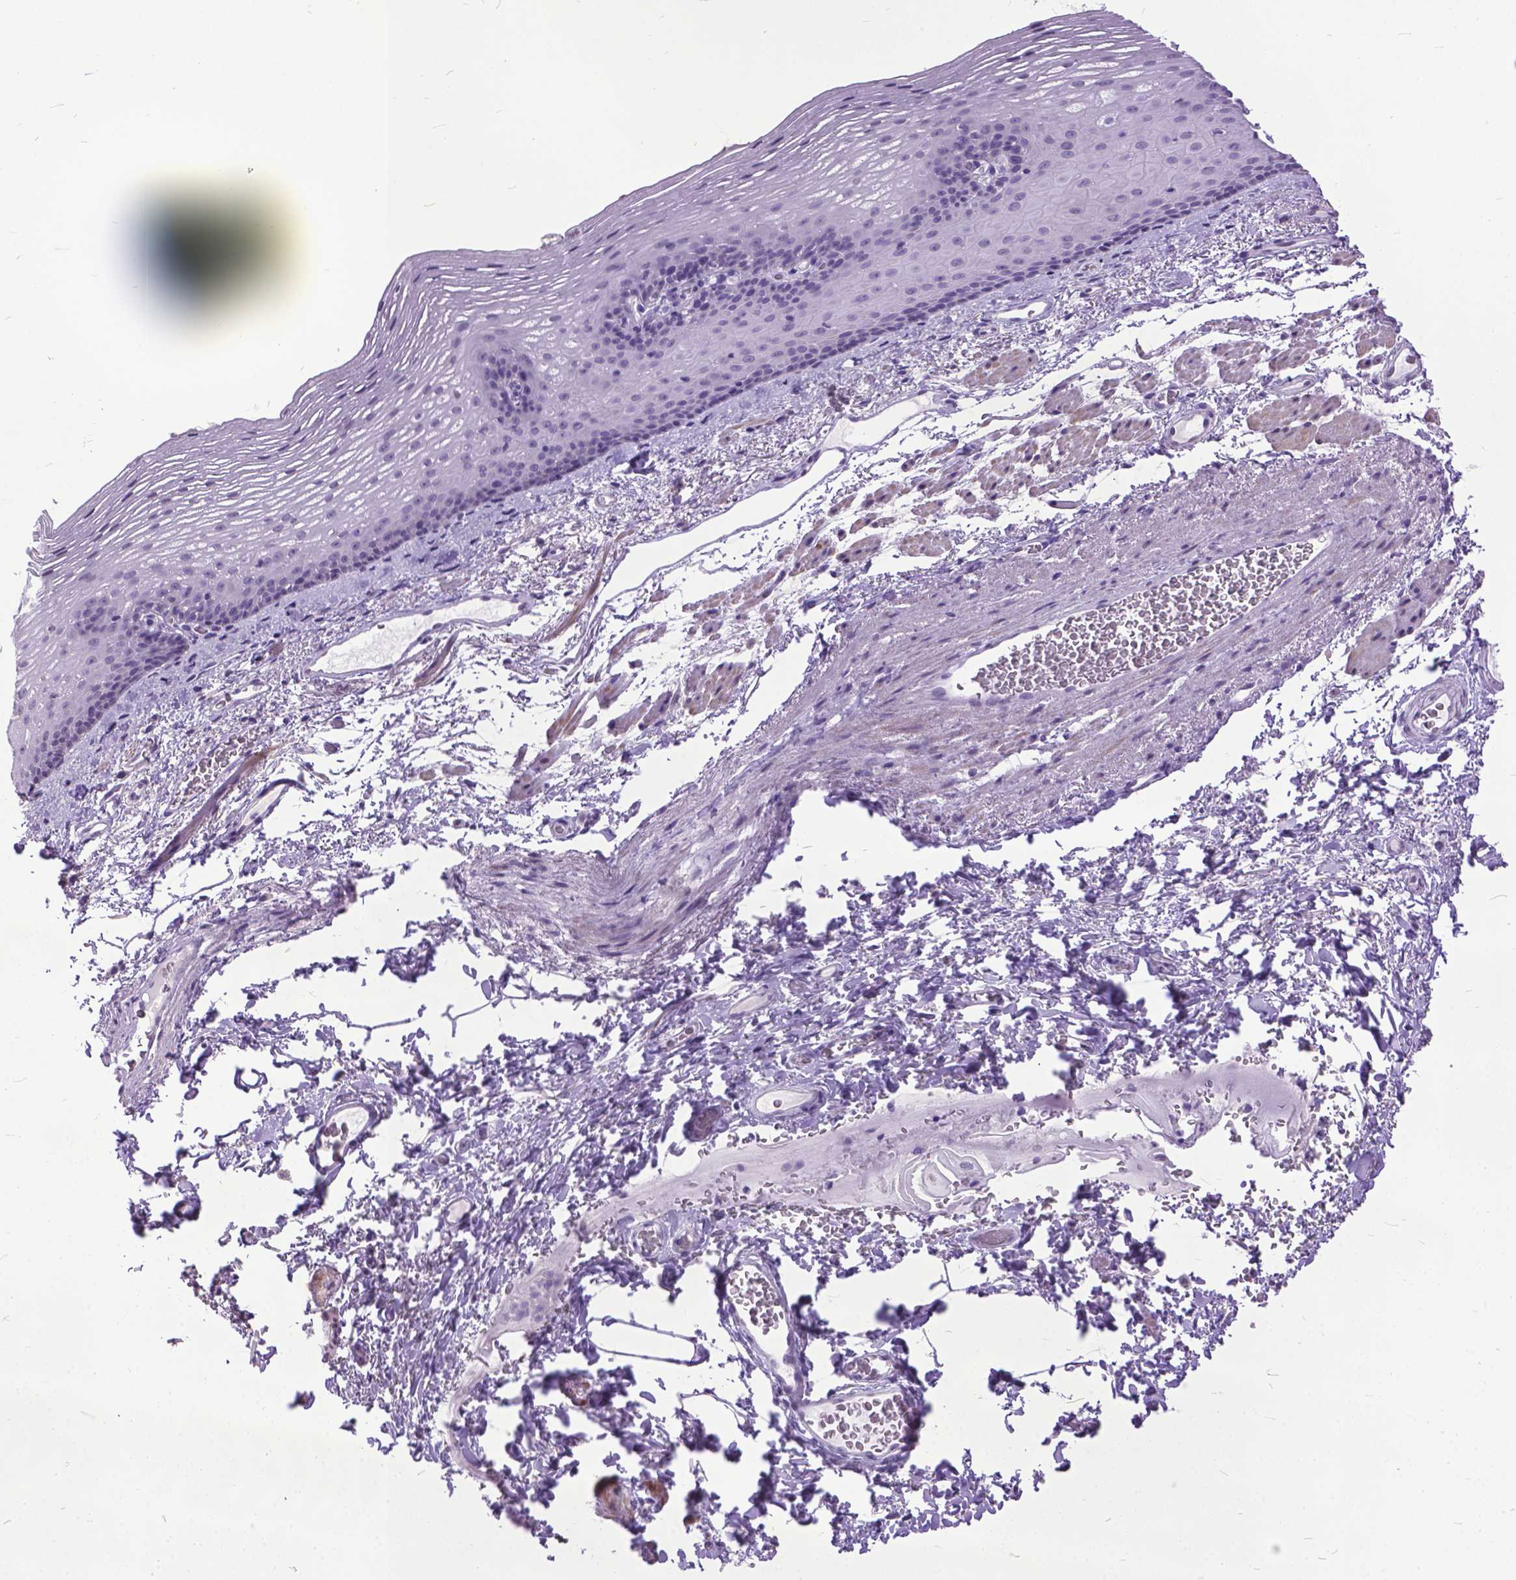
{"staining": {"intensity": "negative", "quantity": "none", "location": "none"}, "tissue": "esophagus", "cell_type": "Squamous epithelial cells", "image_type": "normal", "snomed": [{"axis": "morphology", "description": "Normal tissue, NOS"}, {"axis": "topography", "description": "Esophagus"}], "caption": "Immunohistochemistry image of normal esophagus stained for a protein (brown), which demonstrates no positivity in squamous epithelial cells. (Stains: DAB (3,3'-diaminobenzidine) immunohistochemistry with hematoxylin counter stain, Microscopy: brightfield microscopy at high magnification).", "gene": "MARCHF10", "patient": {"sex": "male", "age": 76}}